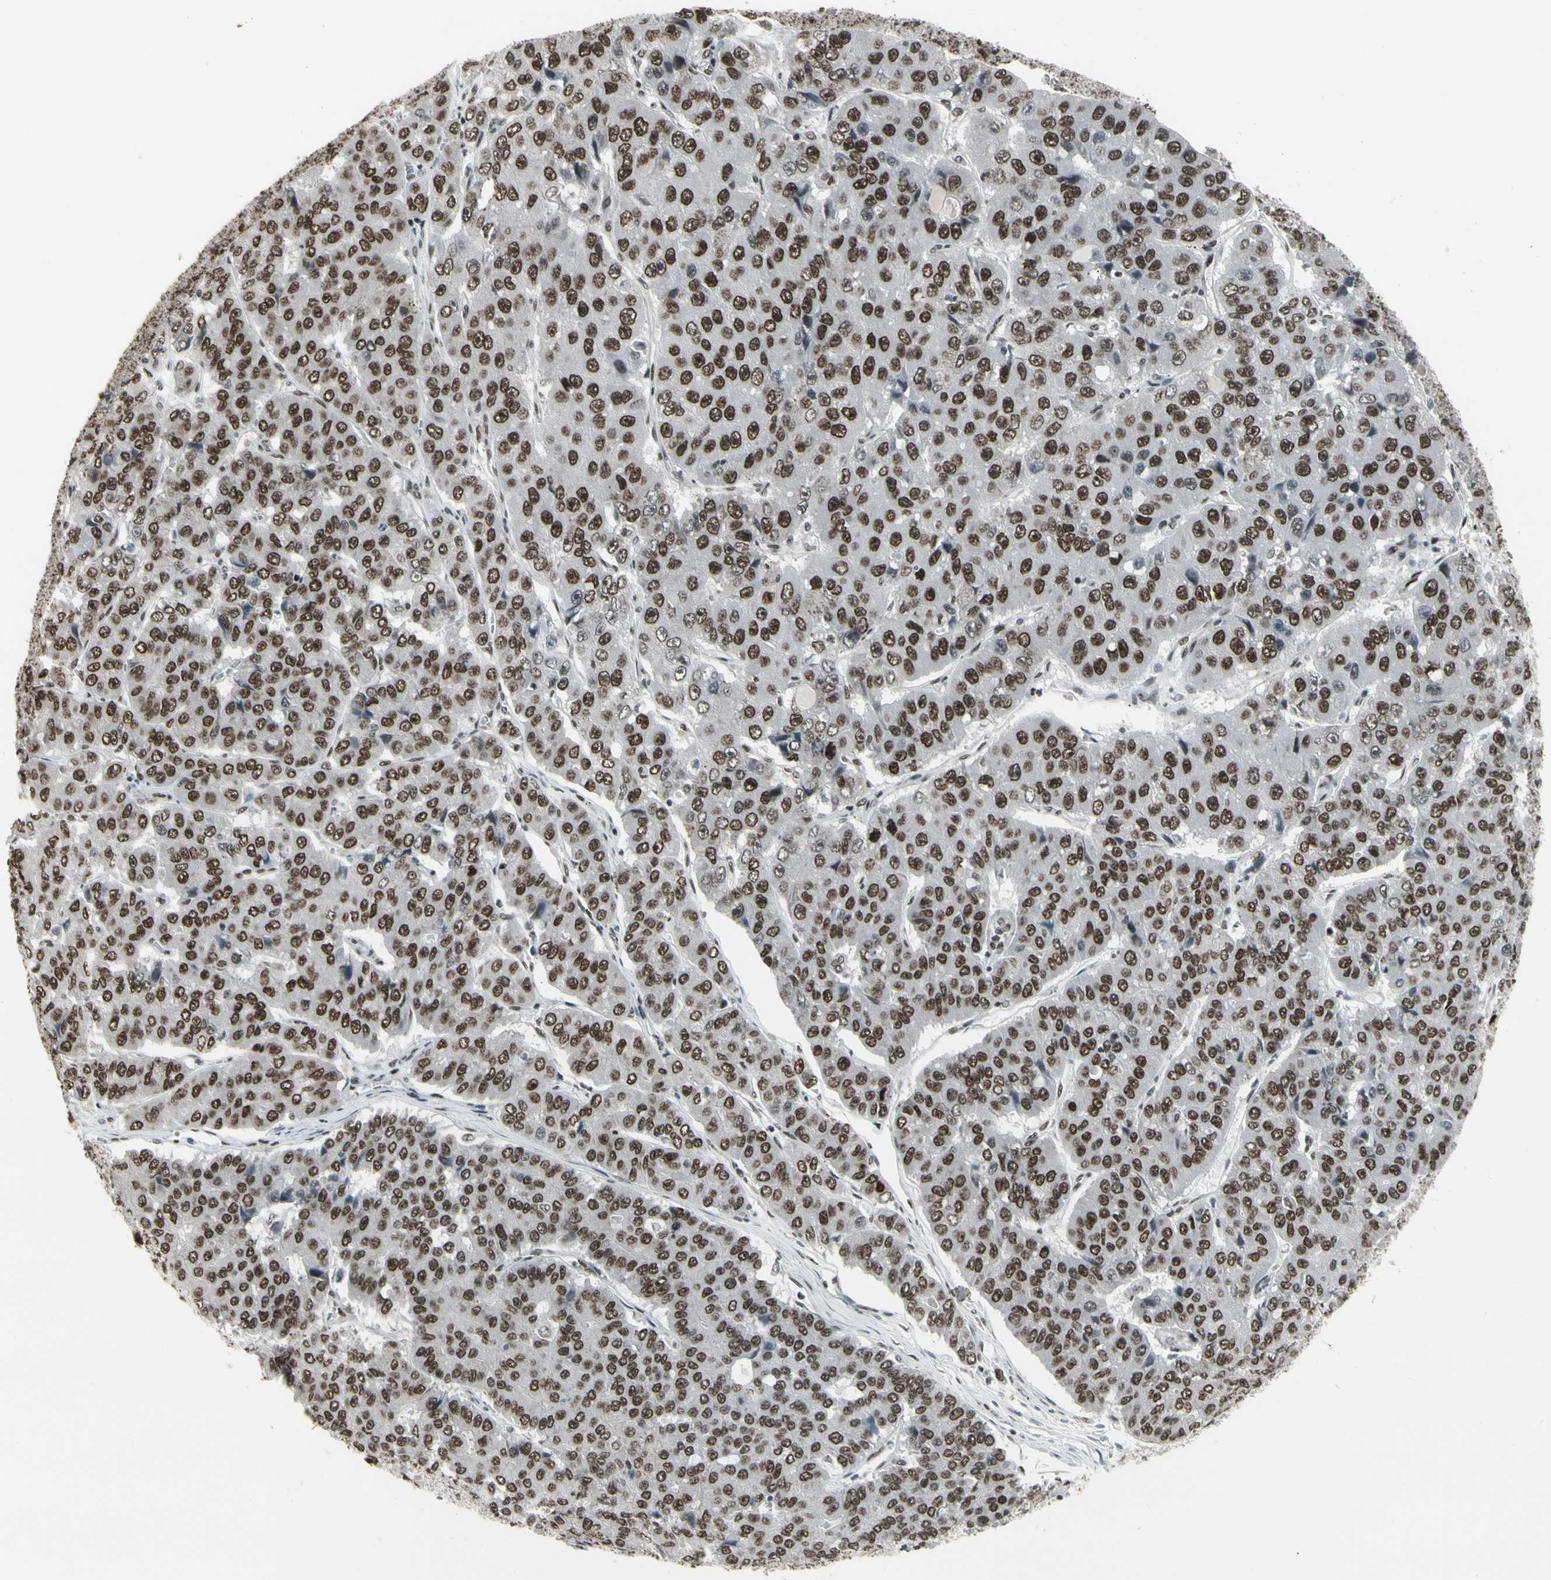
{"staining": {"intensity": "strong", "quantity": ">75%", "location": "nuclear"}, "tissue": "pancreatic cancer", "cell_type": "Tumor cells", "image_type": "cancer", "snomed": [{"axis": "morphology", "description": "Adenocarcinoma, NOS"}, {"axis": "topography", "description": "Pancreas"}], "caption": "A micrograph of human pancreatic adenocarcinoma stained for a protein demonstrates strong nuclear brown staining in tumor cells.", "gene": "HMG20A", "patient": {"sex": "male", "age": 50}}